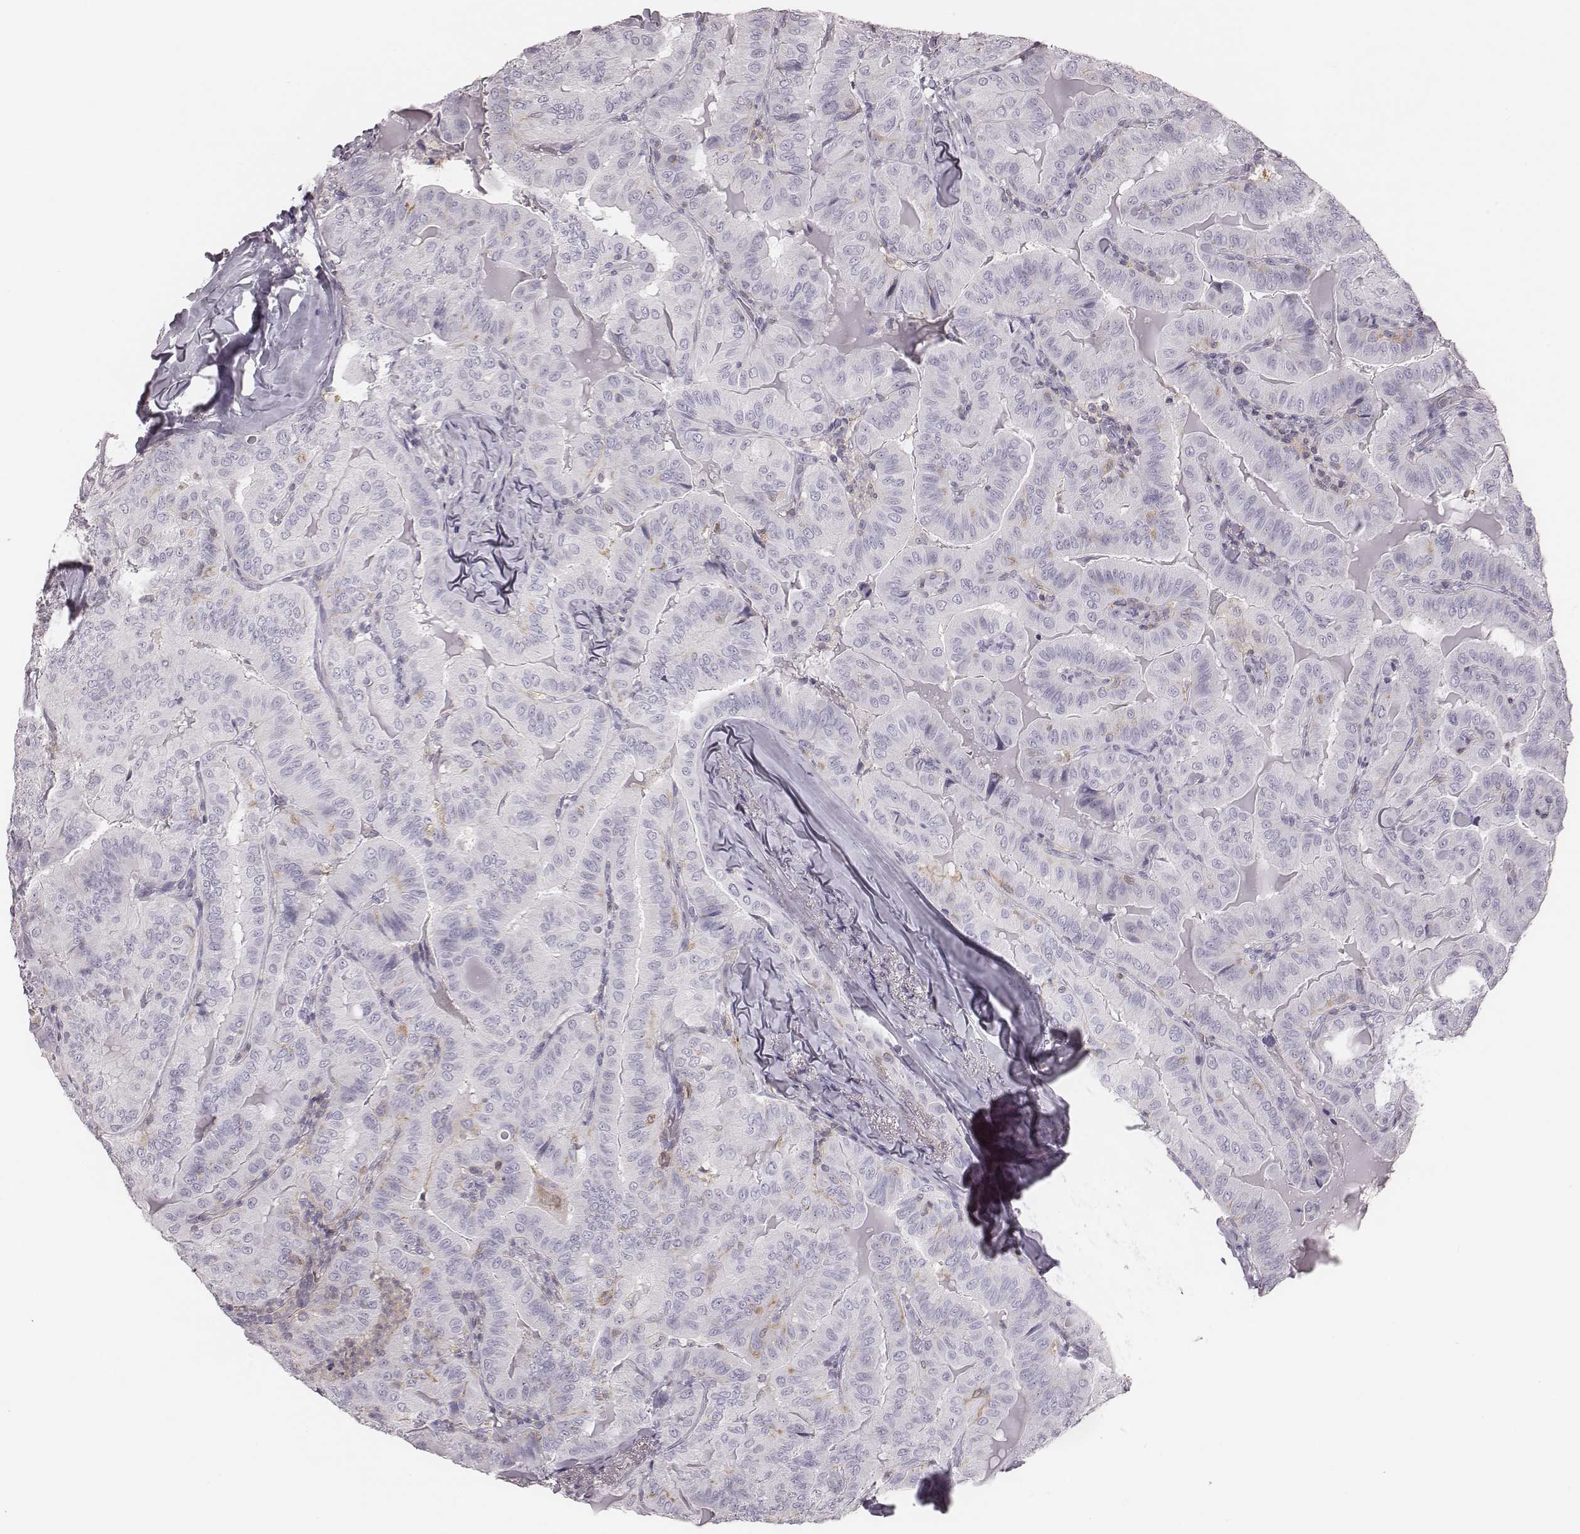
{"staining": {"intensity": "negative", "quantity": "none", "location": "none"}, "tissue": "thyroid cancer", "cell_type": "Tumor cells", "image_type": "cancer", "snomed": [{"axis": "morphology", "description": "Papillary adenocarcinoma, NOS"}, {"axis": "topography", "description": "Thyroid gland"}], "caption": "Immunohistochemistry (IHC) histopathology image of human thyroid cancer (papillary adenocarcinoma) stained for a protein (brown), which reveals no positivity in tumor cells. (DAB immunohistochemistry (IHC), high magnification).", "gene": "ZNF365", "patient": {"sex": "female", "age": 68}}